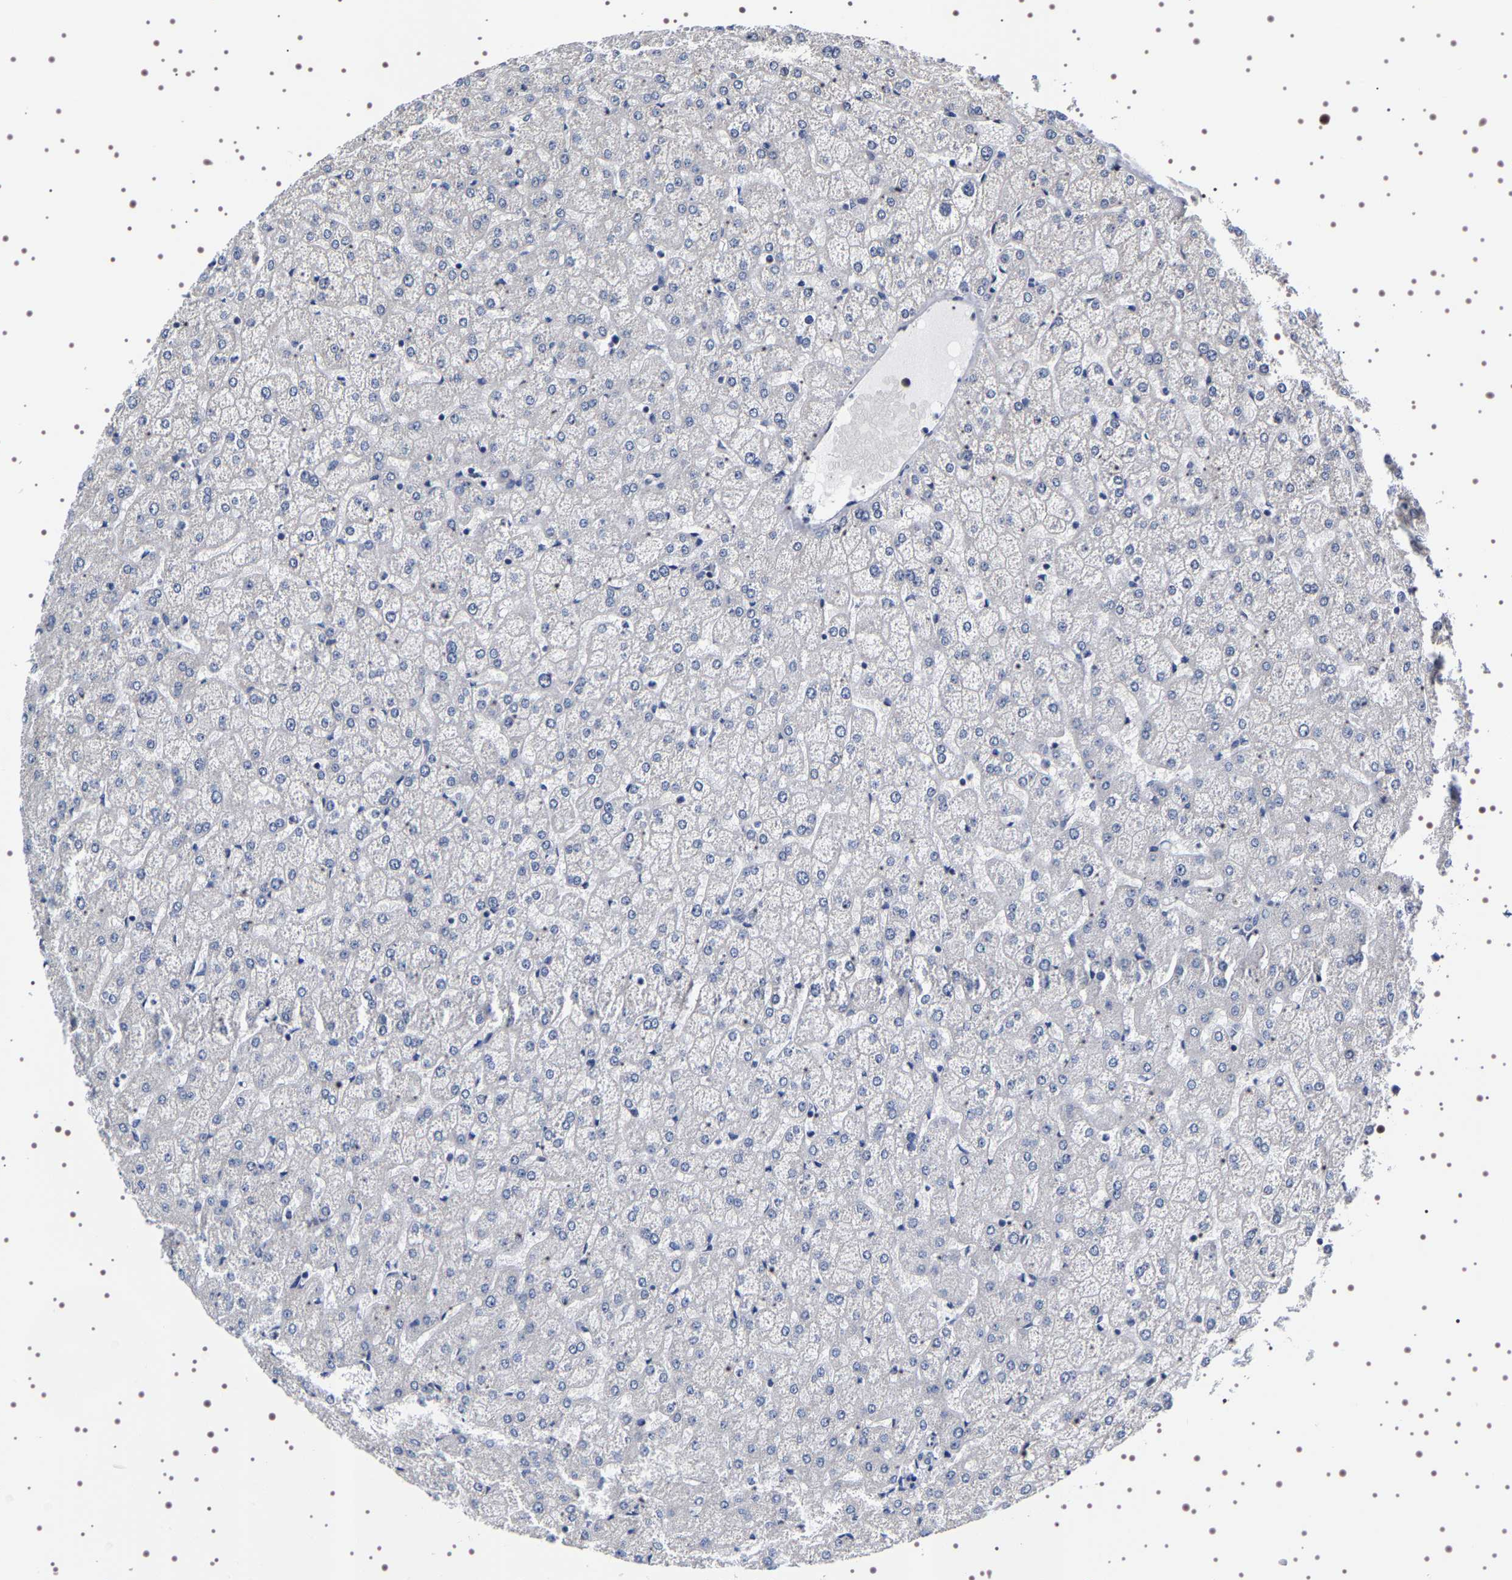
{"staining": {"intensity": "negative", "quantity": "none", "location": "none"}, "tissue": "liver", "cell_type": "Cholangiocytes", "image_type": "normal", "snomed": [{"axis": "morphology", "description": "Normal tissue, NOS"}, {"axis": "topography", "description": "Liver"}], "caption": "A histopathology image of liver stained for a protein demonstrates no brown staining in cholangiocytes.", "gene": "GNL3", "patient": {"sex": "female", "age": 32}}